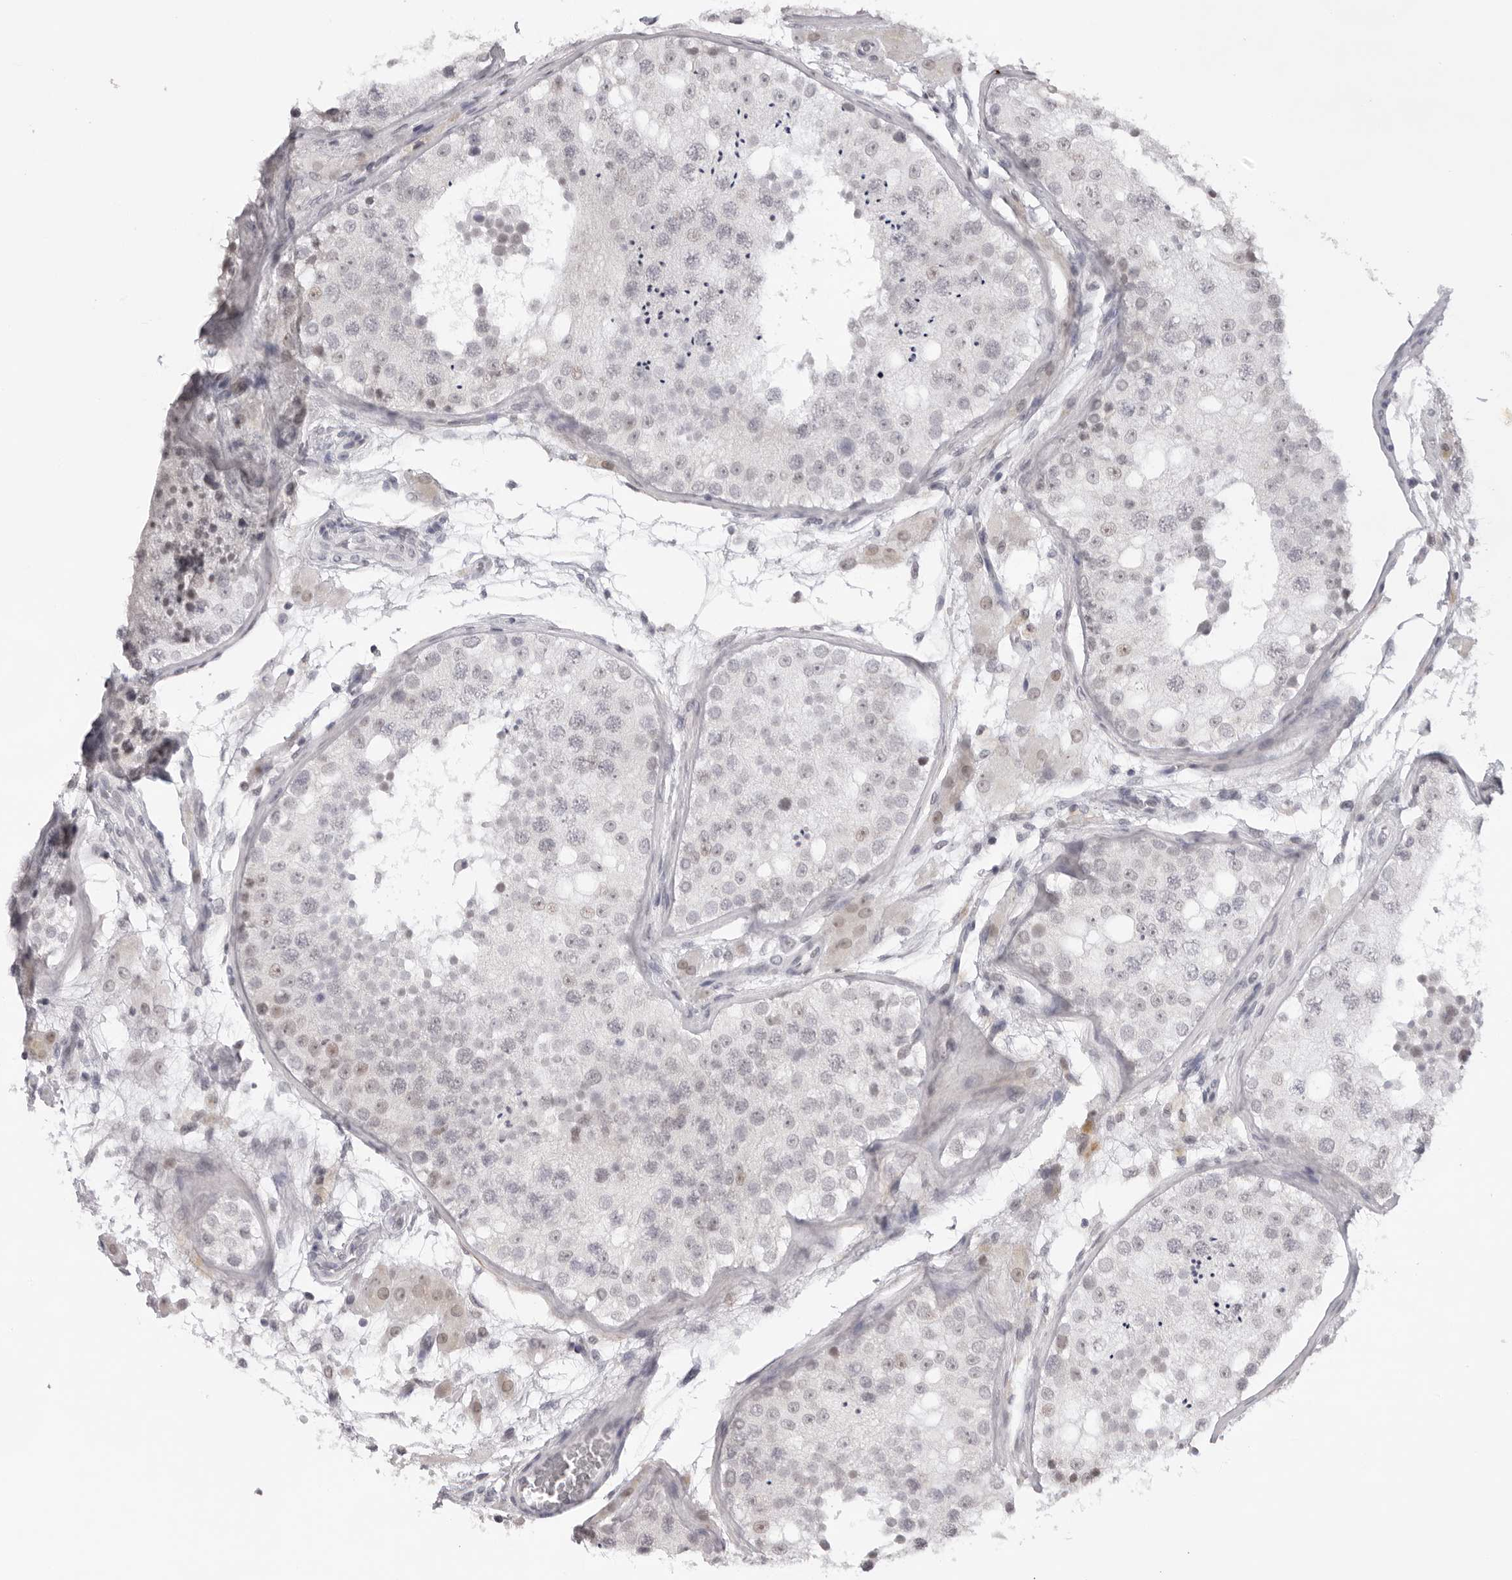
{"staining": {"intensity": "weak", "quantity": "<25%", "location": "cytoplasmic/membranous,nuclear"}, "tissue": "testis", "cell_type": "Cells in seminiferous ducts", "image_type": "normal", "snomed": [{"axis": "morphology", "description": "Normal tissue, NOS"}, {"axis": "topography", "description": "Testis"}], "caption": "Immunohistochemistry micrograph of normal testis stained for a protein (brown), which demonstrates no expression in cells in seminiferous ducts.", "gene": "KLK12", "patient": {"sex": "male", "age": 26}}